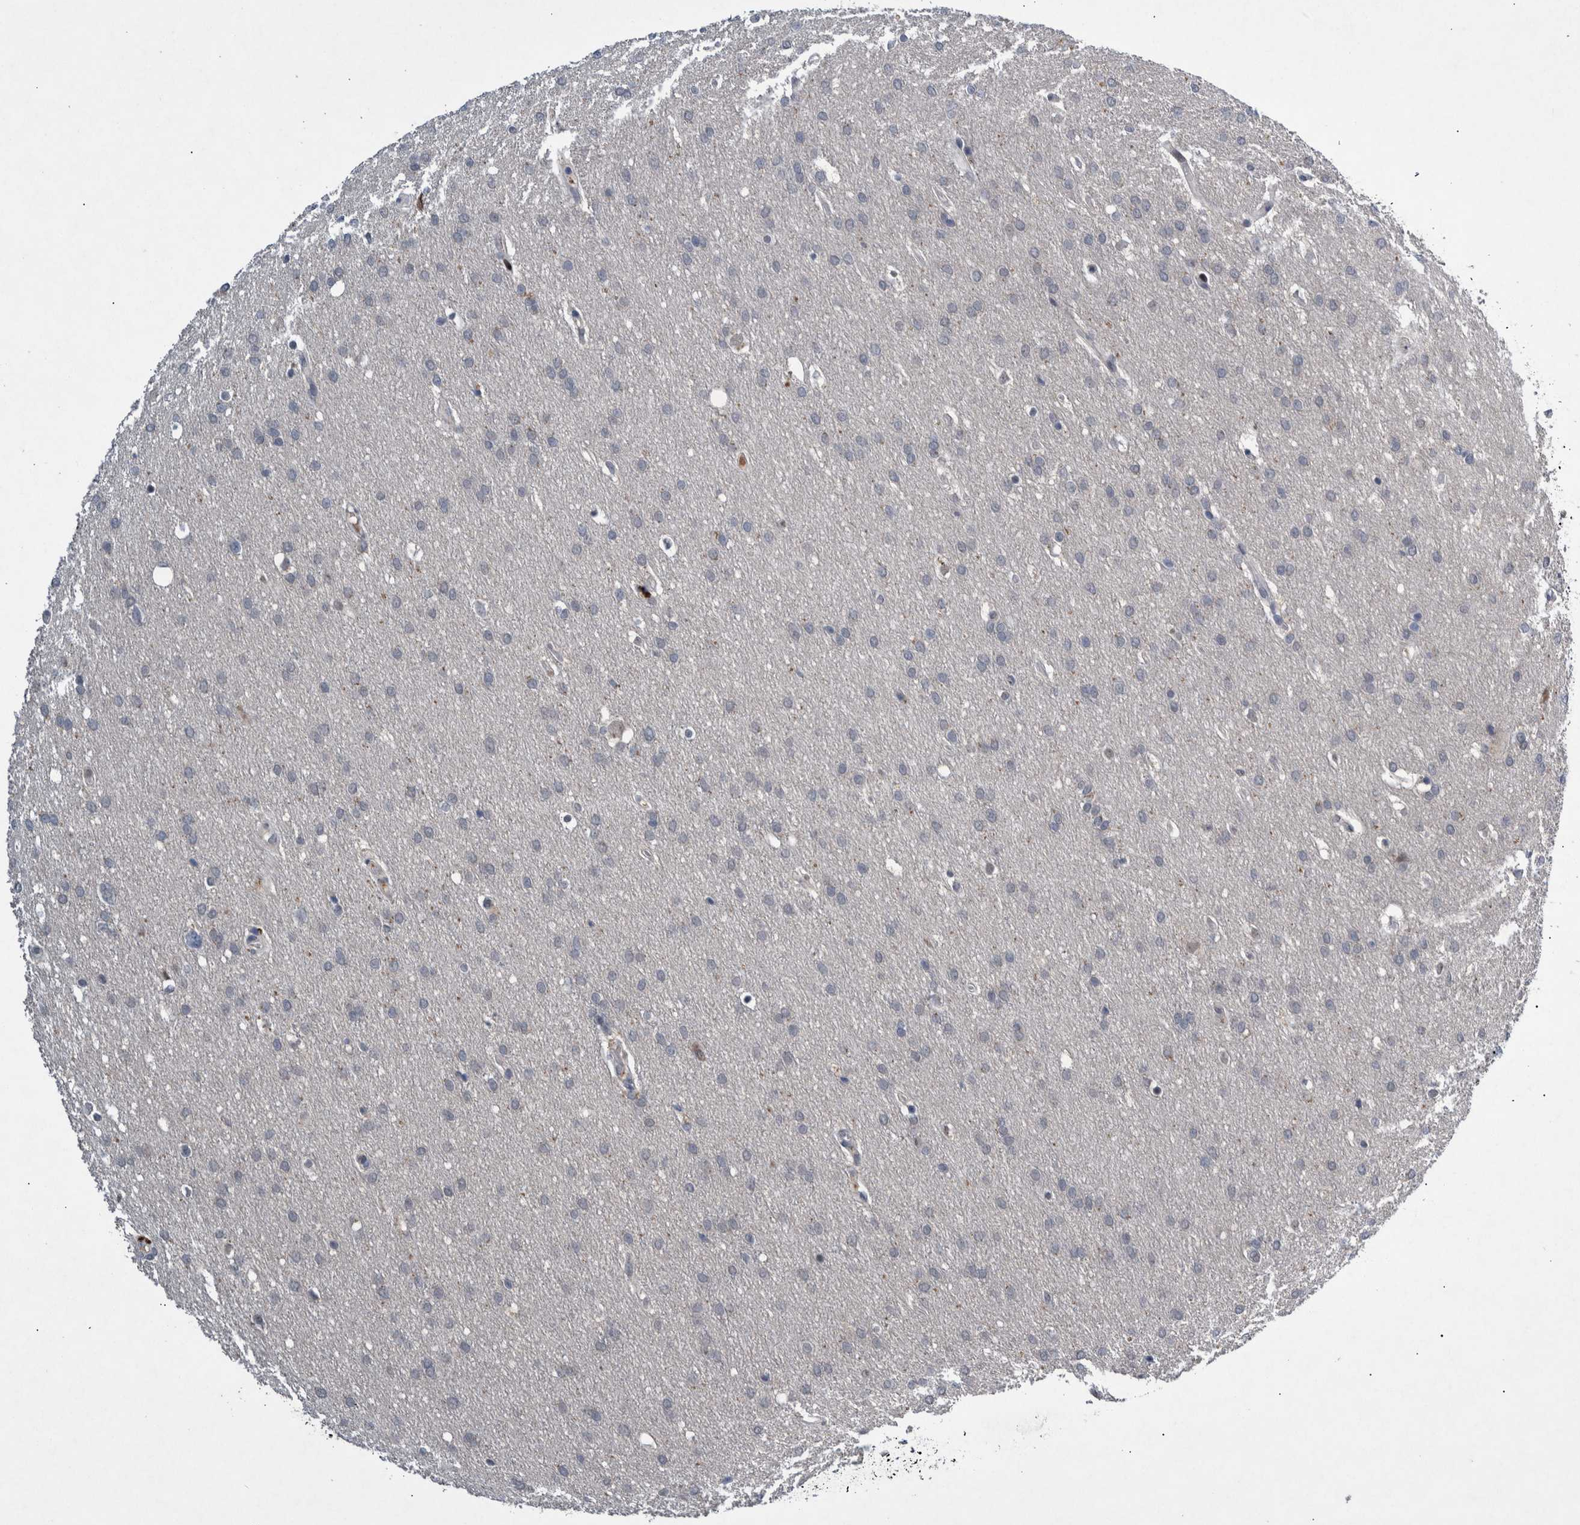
{"staining": {"intensity": "negative", "quantity": "none", "location": "none"}, "tissue": "glioma", "cell_type": "Tumor cells", "image_type": "cancer", "snomed": [{"axis": "morphology", "description": "Glioma, malignant, Low grade"}, {"axis": "topography", "description": "Brain"}], "caption": "Protein analysis of glioma reveals no significant staining in tumor cells.", "gene": "ESRP1", "patient": {"sex": "female", "age": 37}}